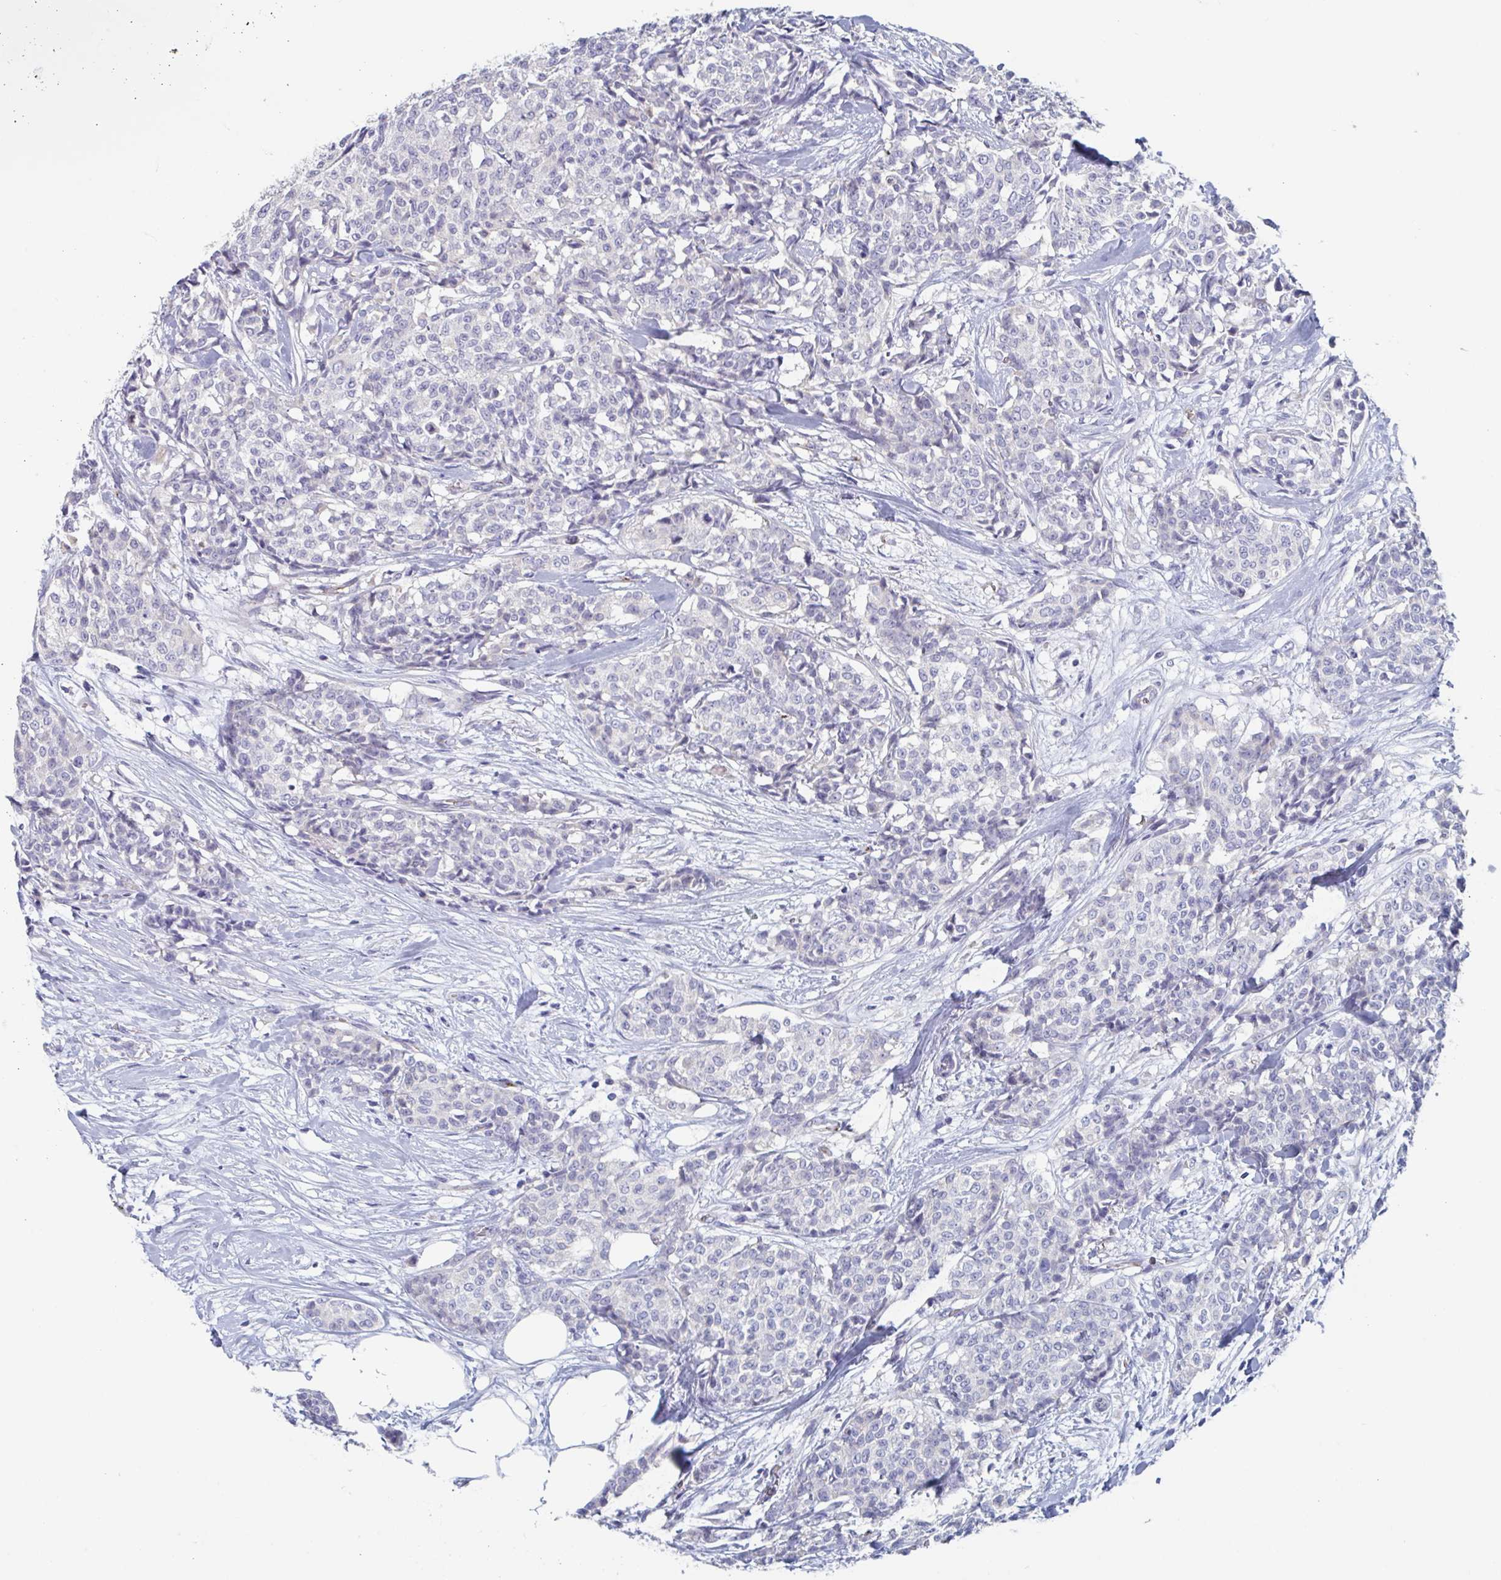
{"staining": {"intensity": "negative", "quantity": "none", "location": "none"}, "tissue": "breast cancer", "cell_type": "Tumor cells", "image_type": "cancer", "snomed": [{"axis": "morphology", "description": "Duct carcinoma"}, {"axis": "topography", "description": "Breast"}], "caption": "Protein analysis of breast cancer (invasive ductal carcinoma) displays no significant positivity in tumor cells.", "gene": "ABHD16A", "patient": {"sex": "female", "age": 91}}